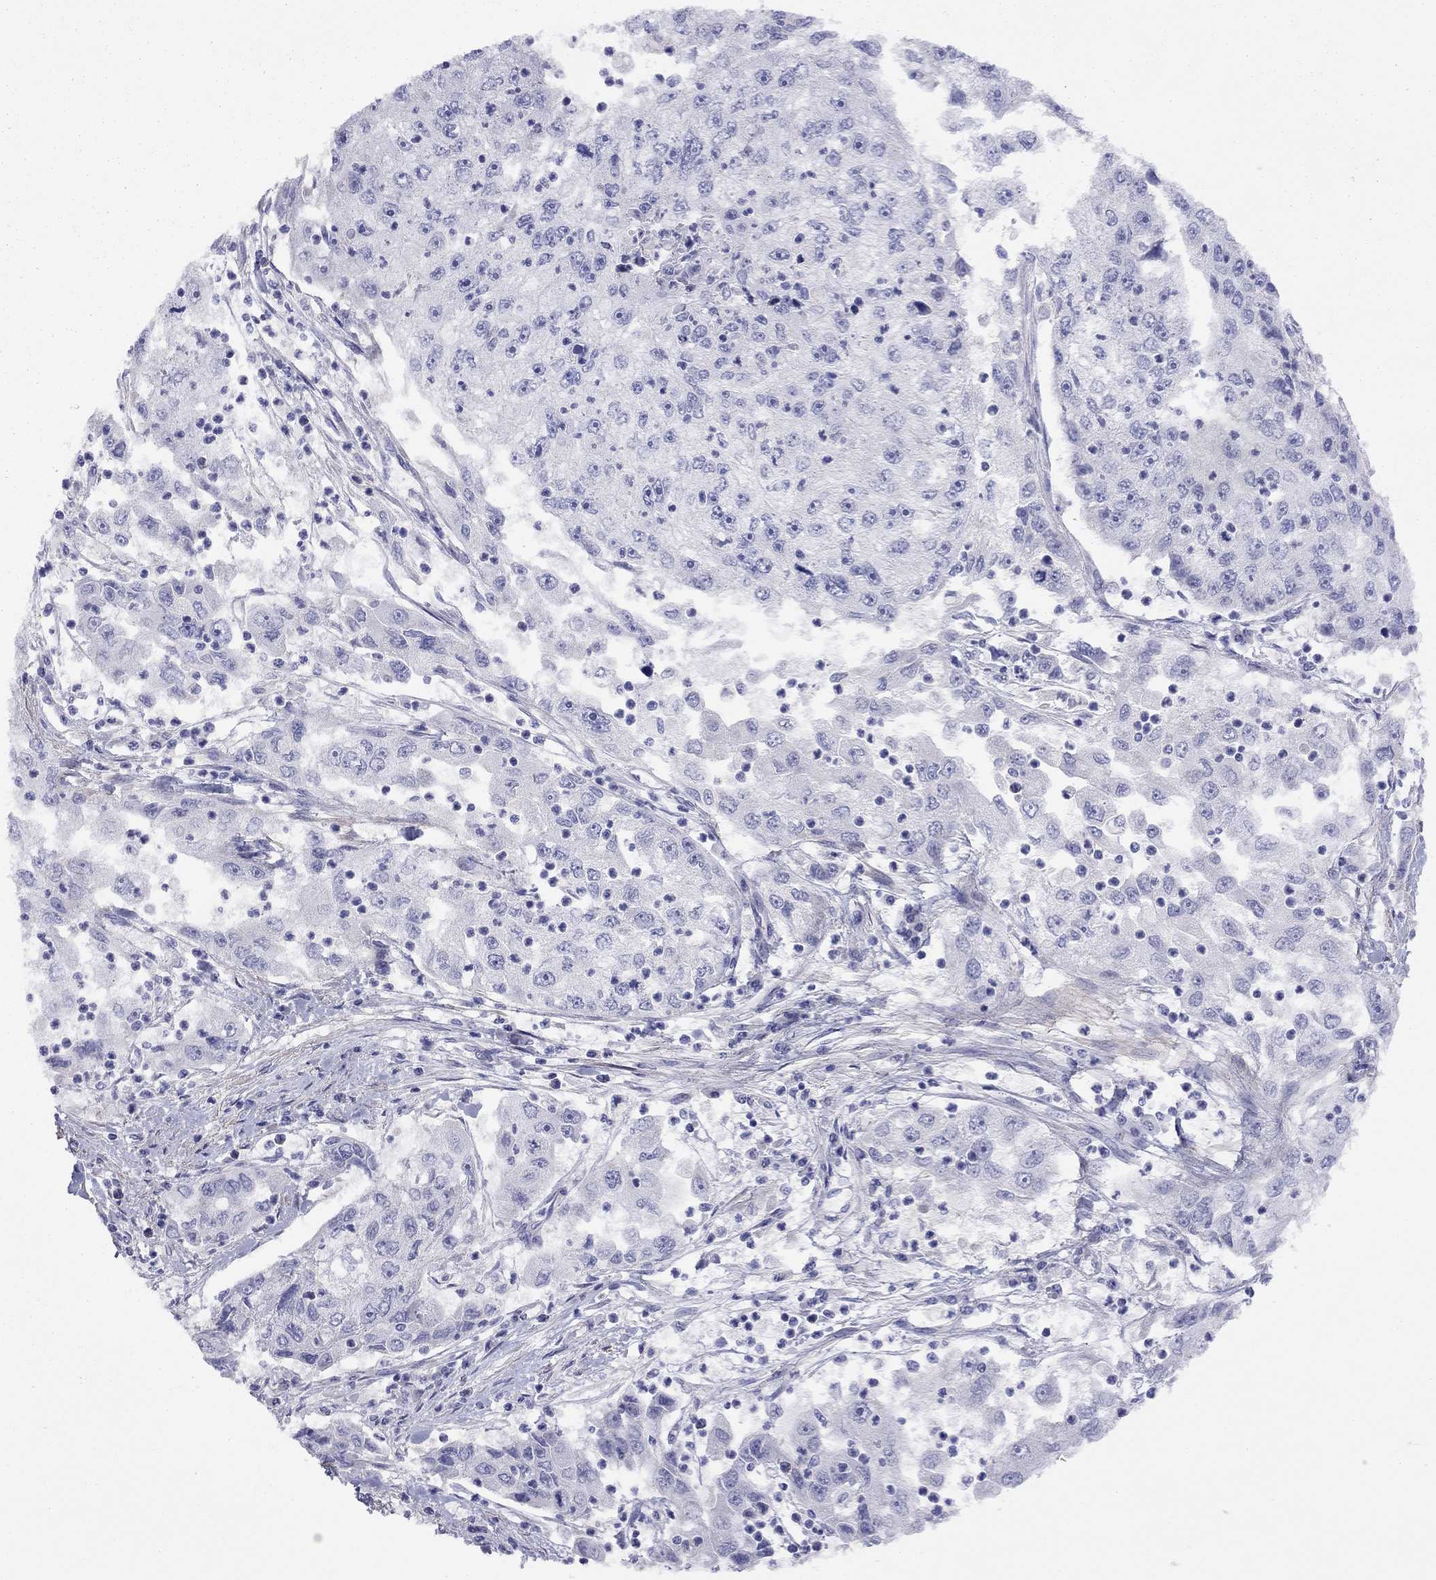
{"staining": {"intensity": "negative", "quantity": "none", "location": "none"}, "tissue": "cervical cancer", "cell_type": "Tumor cells", "image_type": "cancer", "snomed": [{"axis": "morphology", "description": "Squamous cell carcinoma, NOS"}, {"axis": "topography", "description": "Cervix"}], "caption": "DAB immunohistochemical staining of cervical cancer exhibits no significant positivity in tumor cells. (DAB (3,3'-diaminobenzidine) IHC visualized using brightfield microscopy, high magnification).", "gene": "SYTL2", "patient": {"sex": "female", "age": 36}}